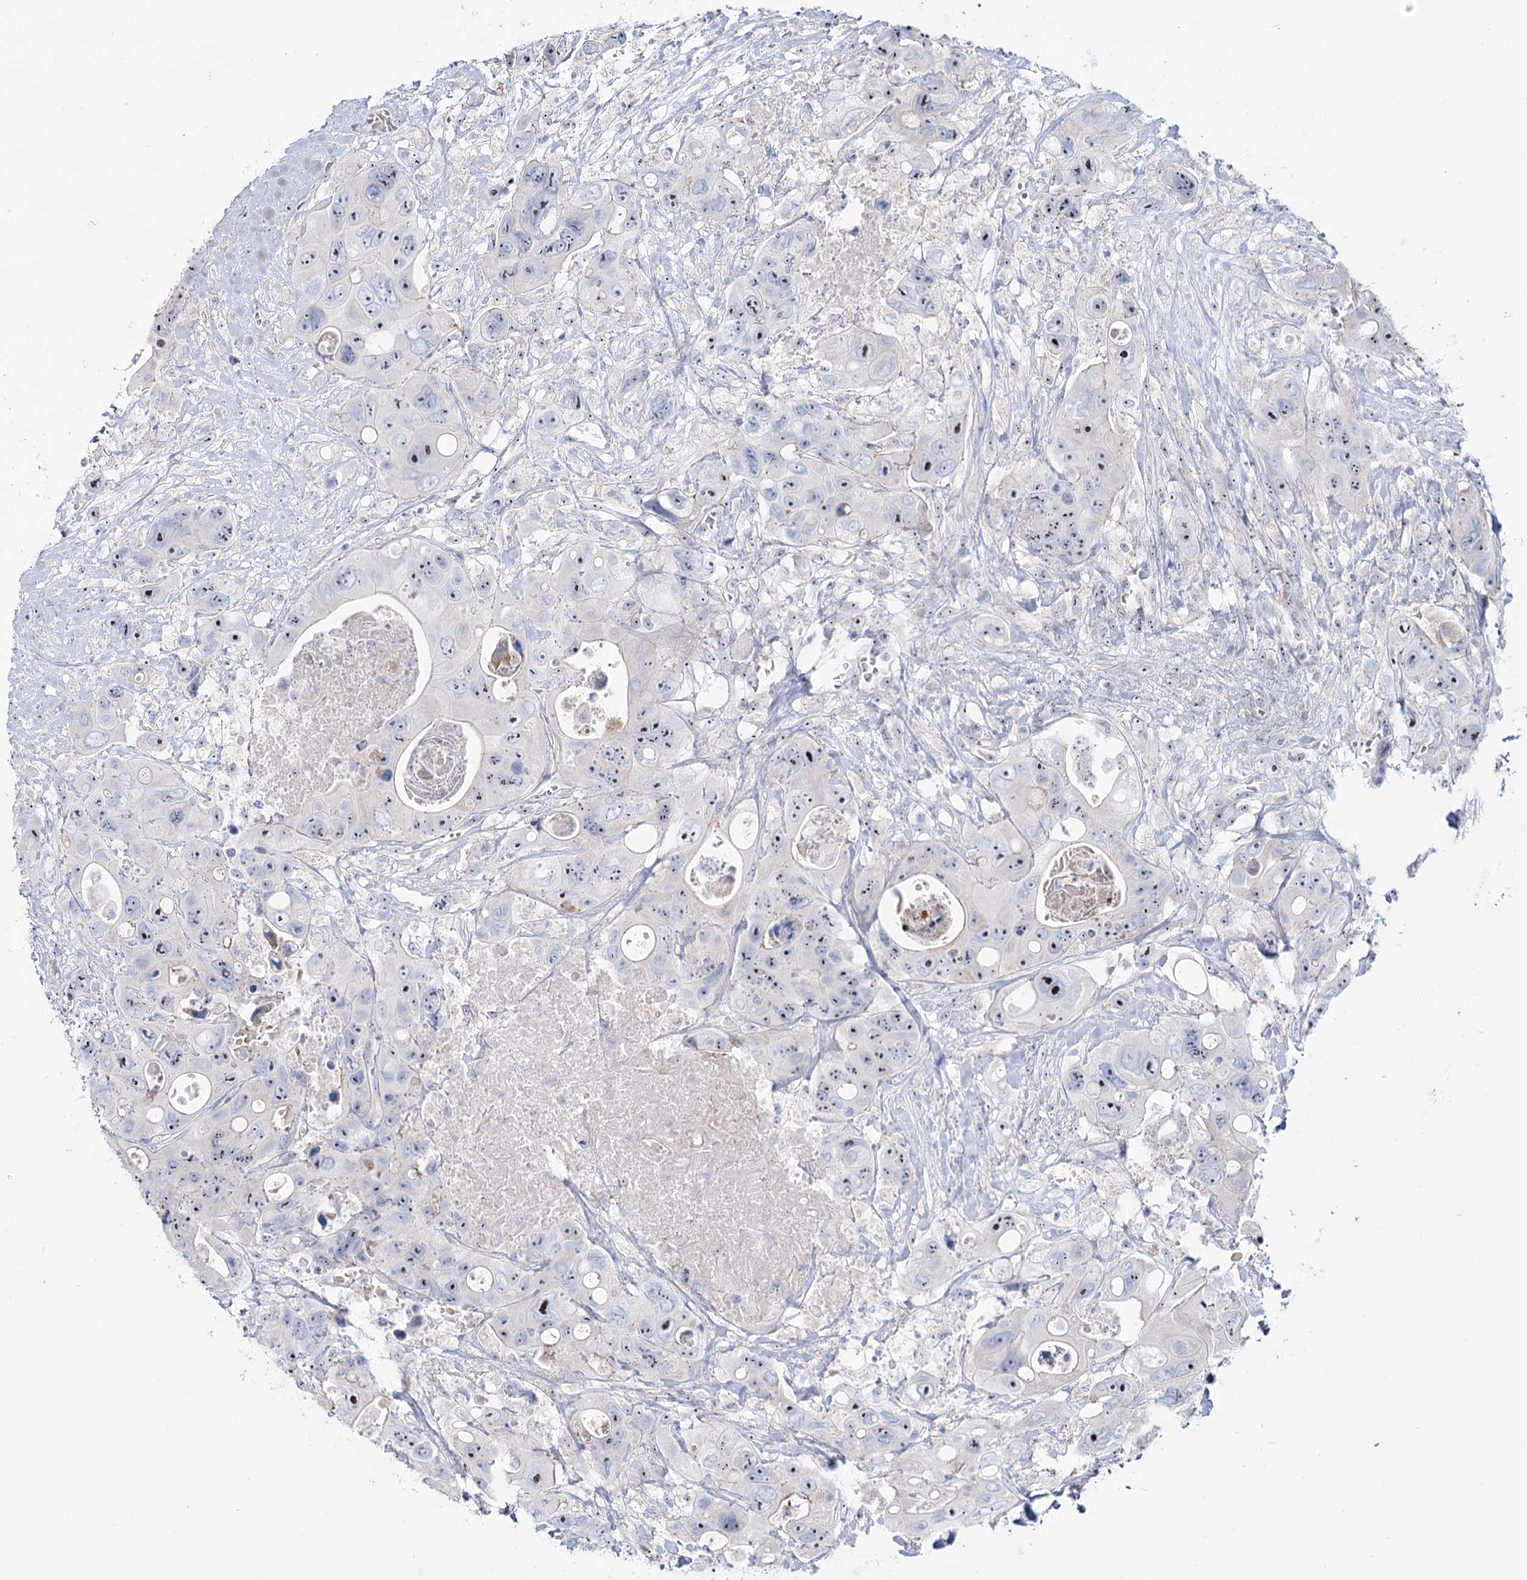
{"staining": {"intensity": "weak", "quantity": "25%-75%", "location": "nuclear"}, "tissue": "colorectal cancer", "cell_type": "Tumor cells", "image_type": "cancer", "snomed": [{"axis": "morphology", "description": "Adenocarcinoma, NOS"}, {"axis": "topography", "description": "Colon"}], "caption": "Brown immunohistochemical staining in human colorectal cancer (adenocarcinoma) demonstrates weak nuclear staining in approximately 25%-75% of tumor cells.", "gene": "SUOX", "patient": {"sex": "female", "age": 46}}